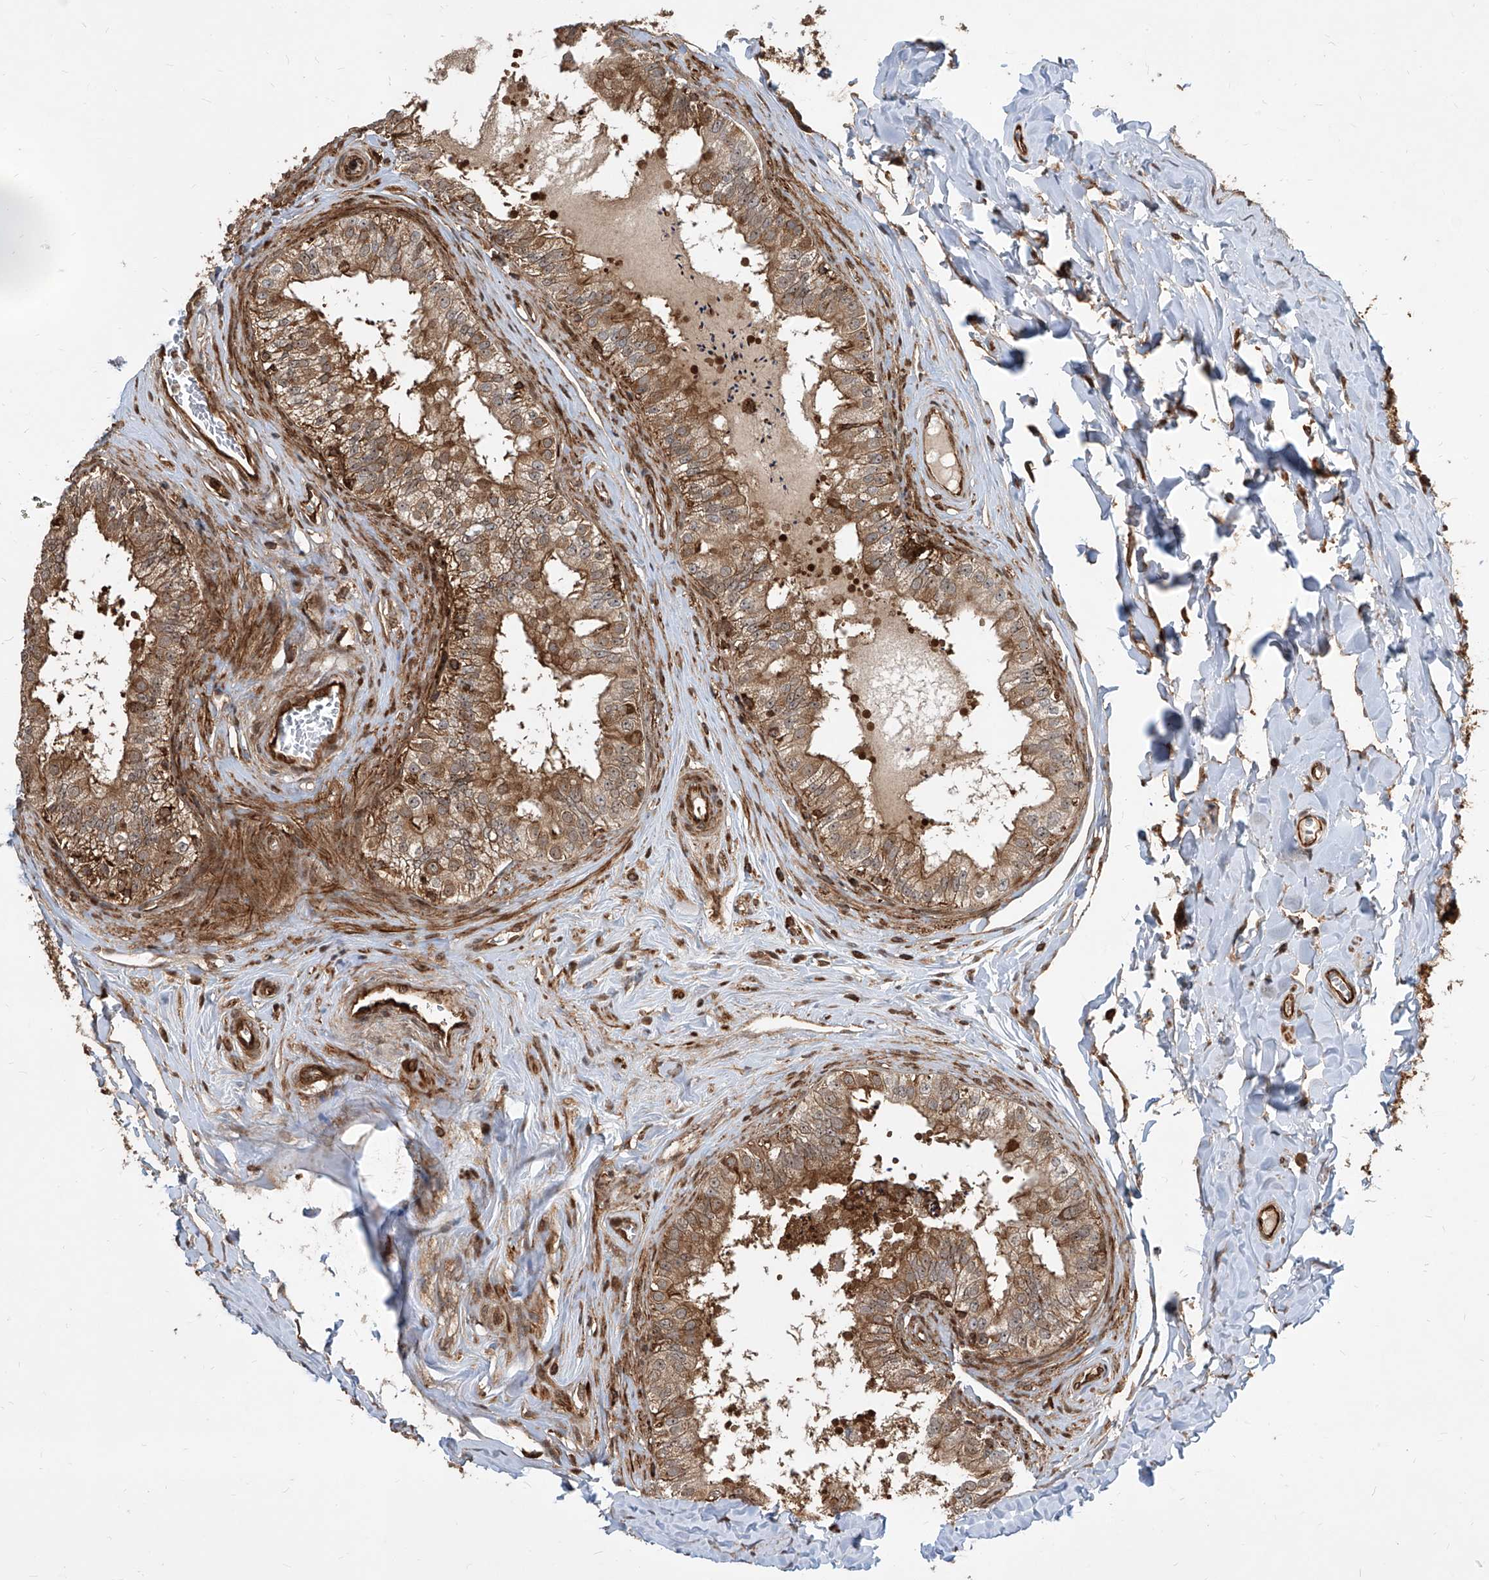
{"staining": {"intensity": "moderate", "quantity": ">75%", "location": "cytoplasmic/membranous"}, "tissue": "epididymis", "cell_type": "Glandular cells", "image_type": "normal", "snomed": [{"axis": "morphology", "description": "Normal tissue, NOS"}, {"axis": "topography", "description": "Epididymis"}], "caption": "Epididymis stained for a protein (brown) shows moderate cytoplasmic/membranous positive expression in approximately >75% of glandular cells.", "gene": "MAGED2", "patient": {"sex": "male", "age": 29}}